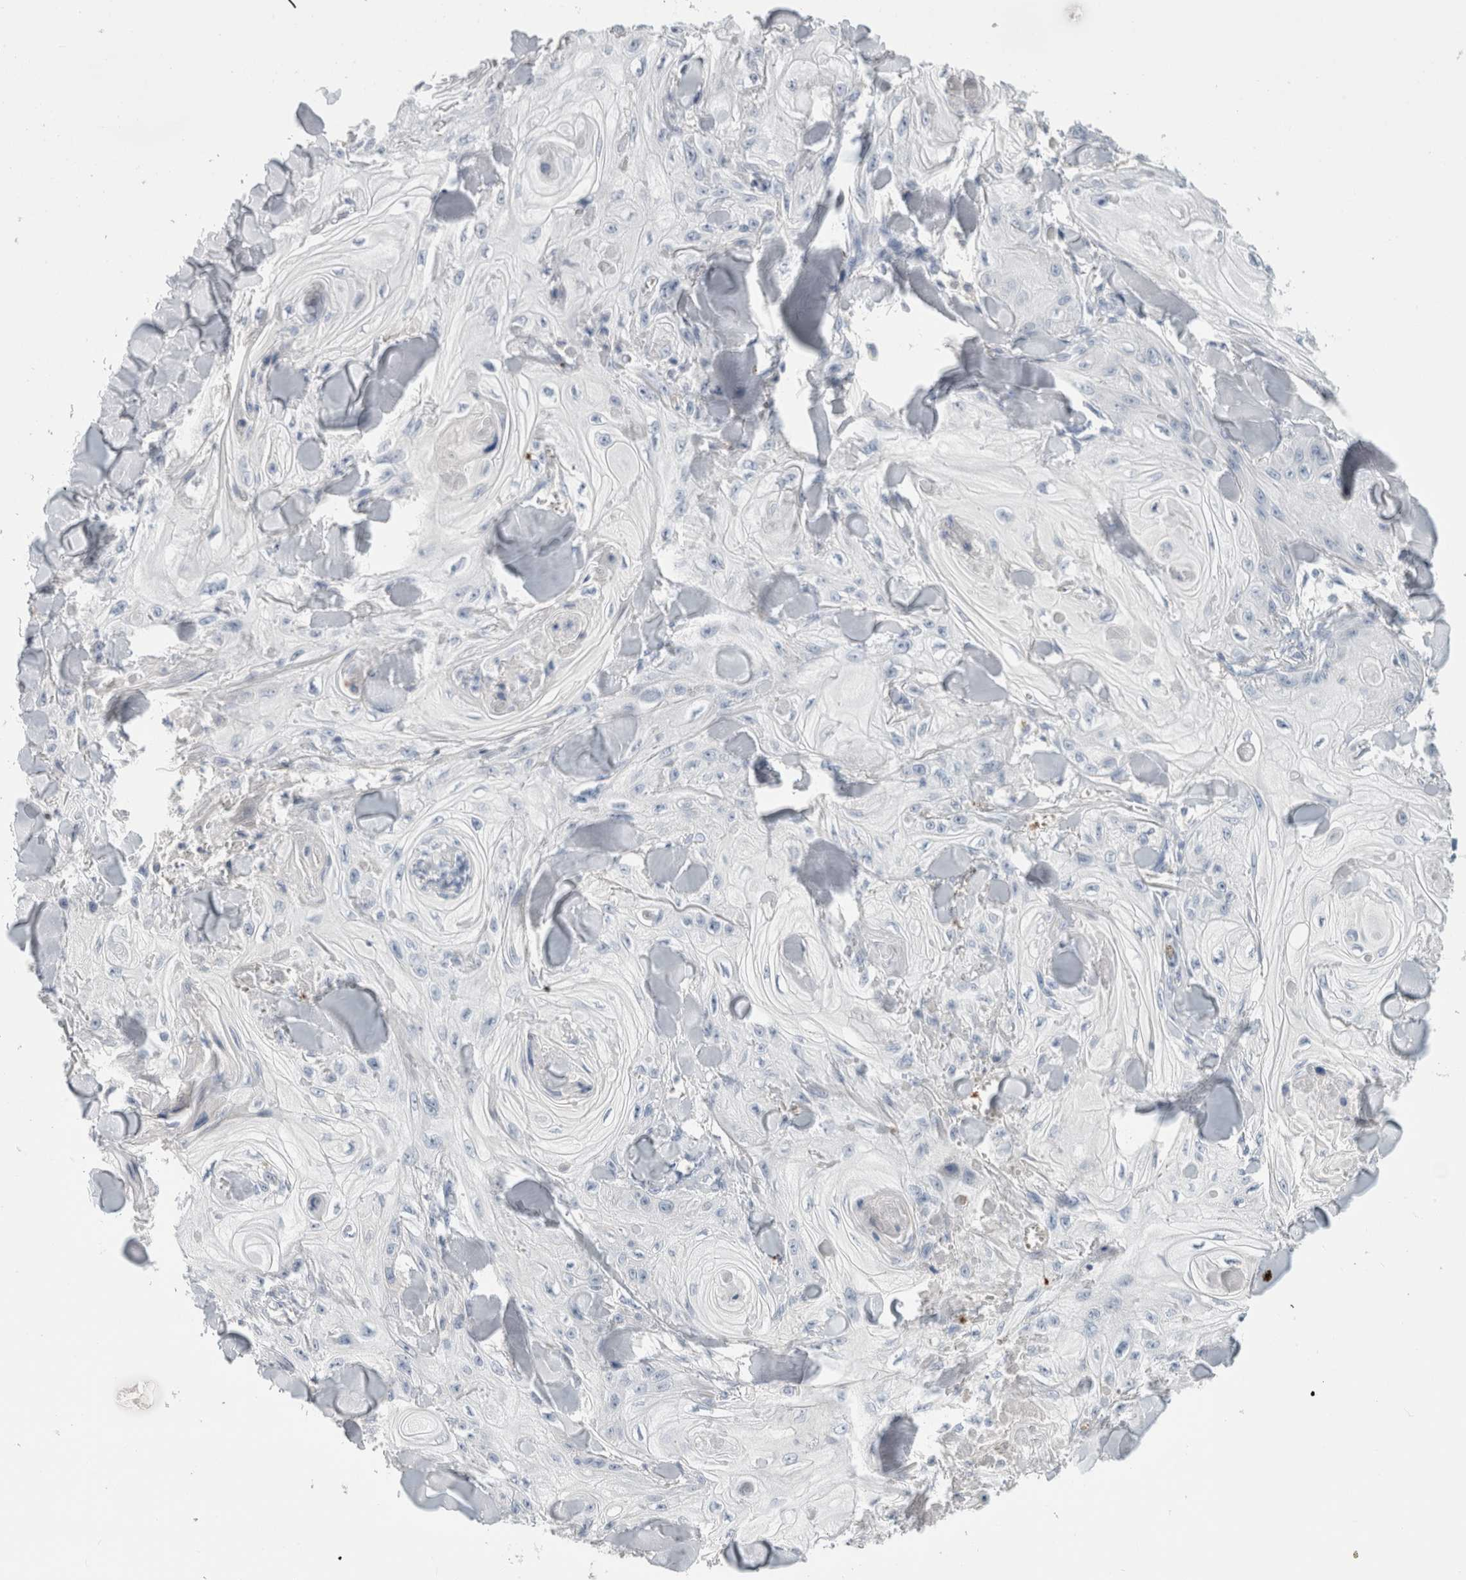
{"staining": {"intensity": "negative", "quantity": "none", "location": "none"}, "tissue": "skin cancer", "cell_type": "Tumor cells", "image_type": "cancer", "snomed": [{"axis": "morphology", "description": "Squamous cell carcinoma, NOS"}, {"axis": "topography", "description": "Skin"}], "caption": "This histopathology image is of skin cancer stained with immunohistochemistry to label a protein in brown with the nuclei are counter-stained blue. There is no positivity in tumor cells. (Stains: DAB immunohistochemistry with hematoxylin counter stain, Microscopy: brightfield microscopy at high magnification).", "gene": "CA1", "patient": {"sex": "male", "age": 74}}